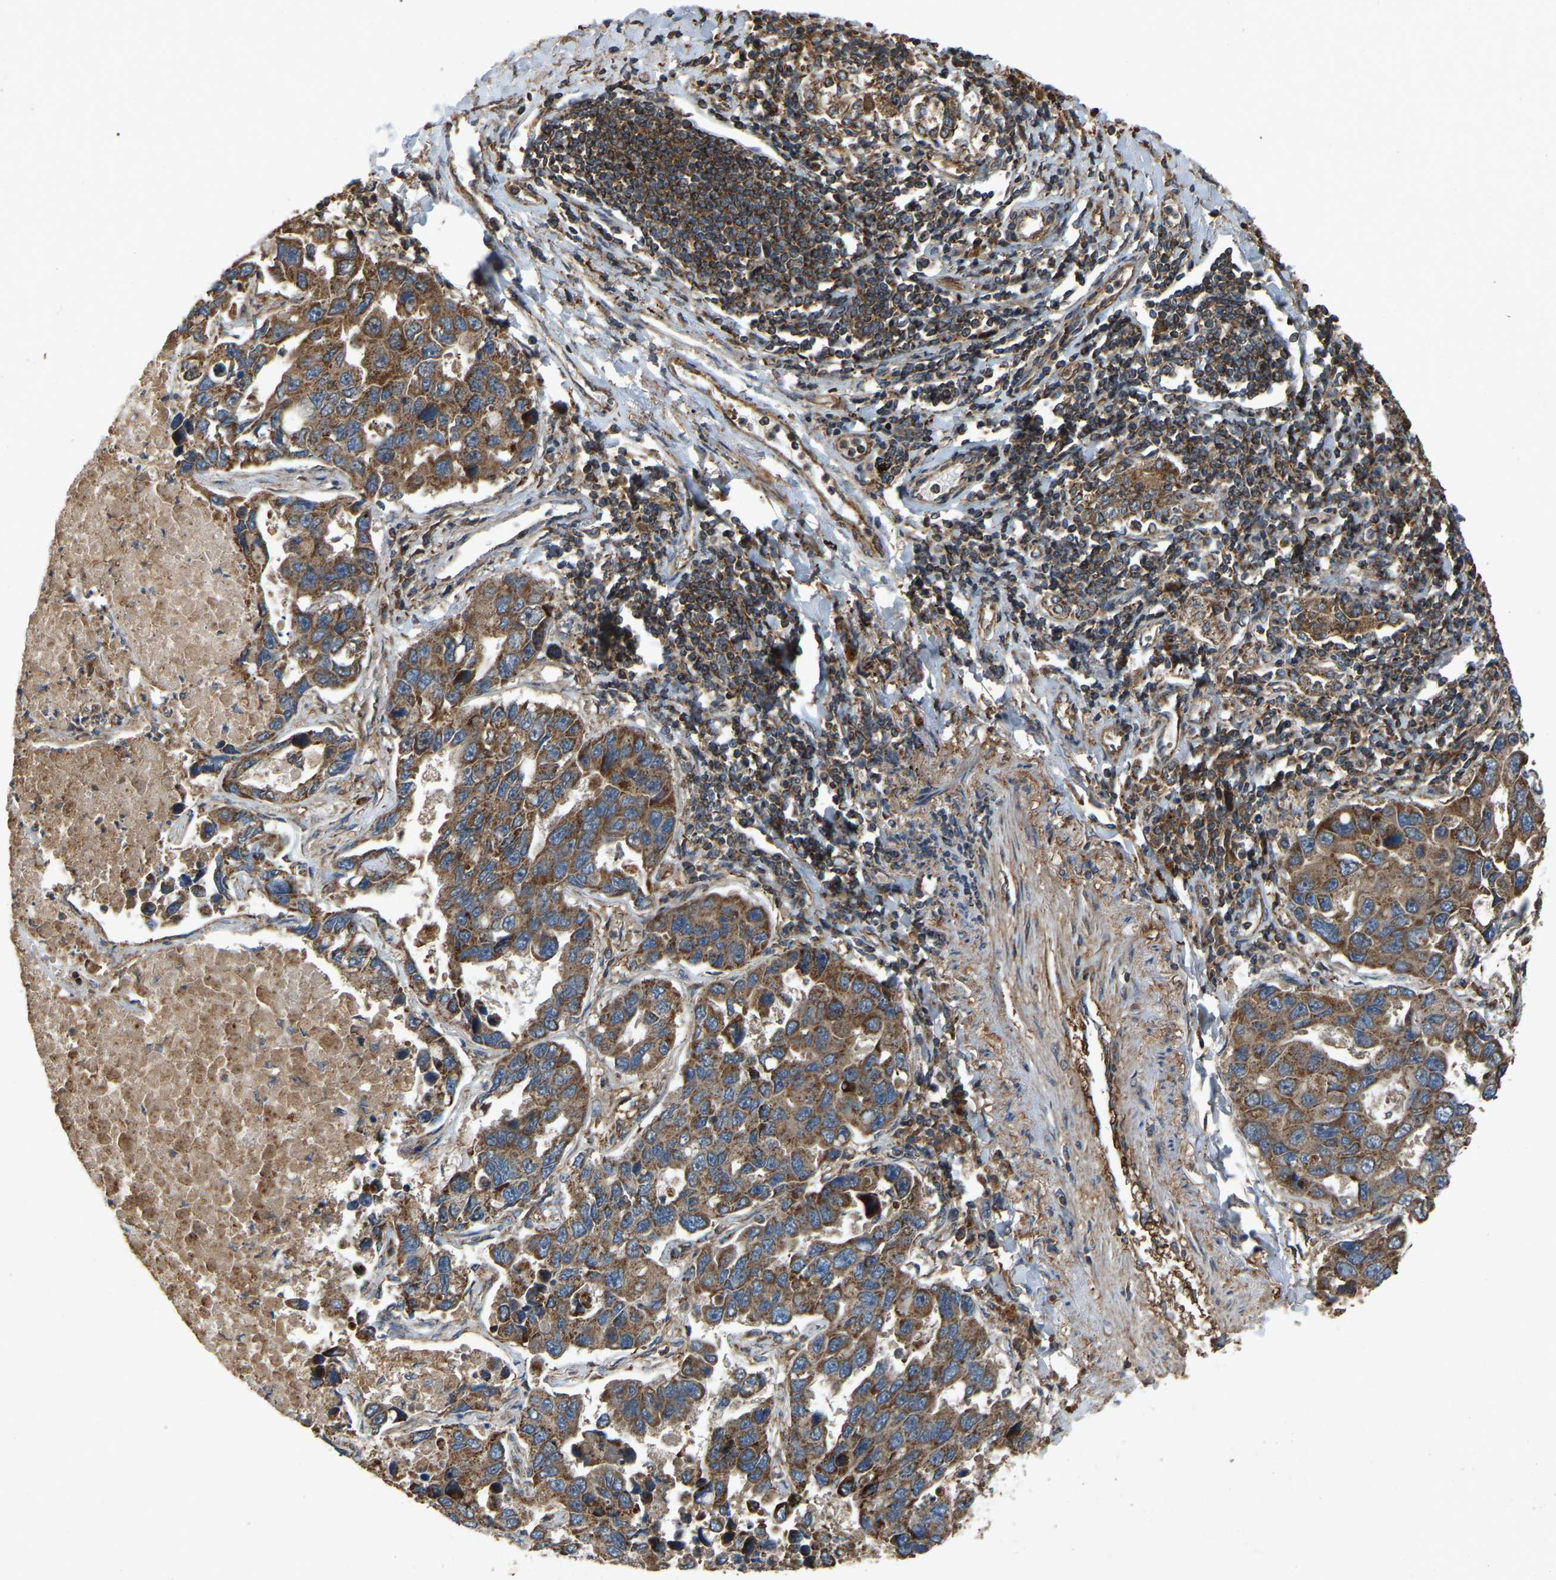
{"staining": {"intensity": "moderate", "quantity": ">75%", "location": "cytoplasmic/membranous"}, "tissue": "lung cancer", "cell_type": "Tumor cells", "image_type": "cancer", "snomed": [{"axis": "morphology", "description": "Adenocarcinoma, NOS"}, {"axis": "topography", "description": "Lung"}], "caption": "Adenocarcinoma (lung) stained with a brown dye reveals moderate cytoplasmic/membranous positive positivity in approximately >75% of tumor cells.", "gene": "SAMD9L", "patient": {"sex": "male", "age": 64}}